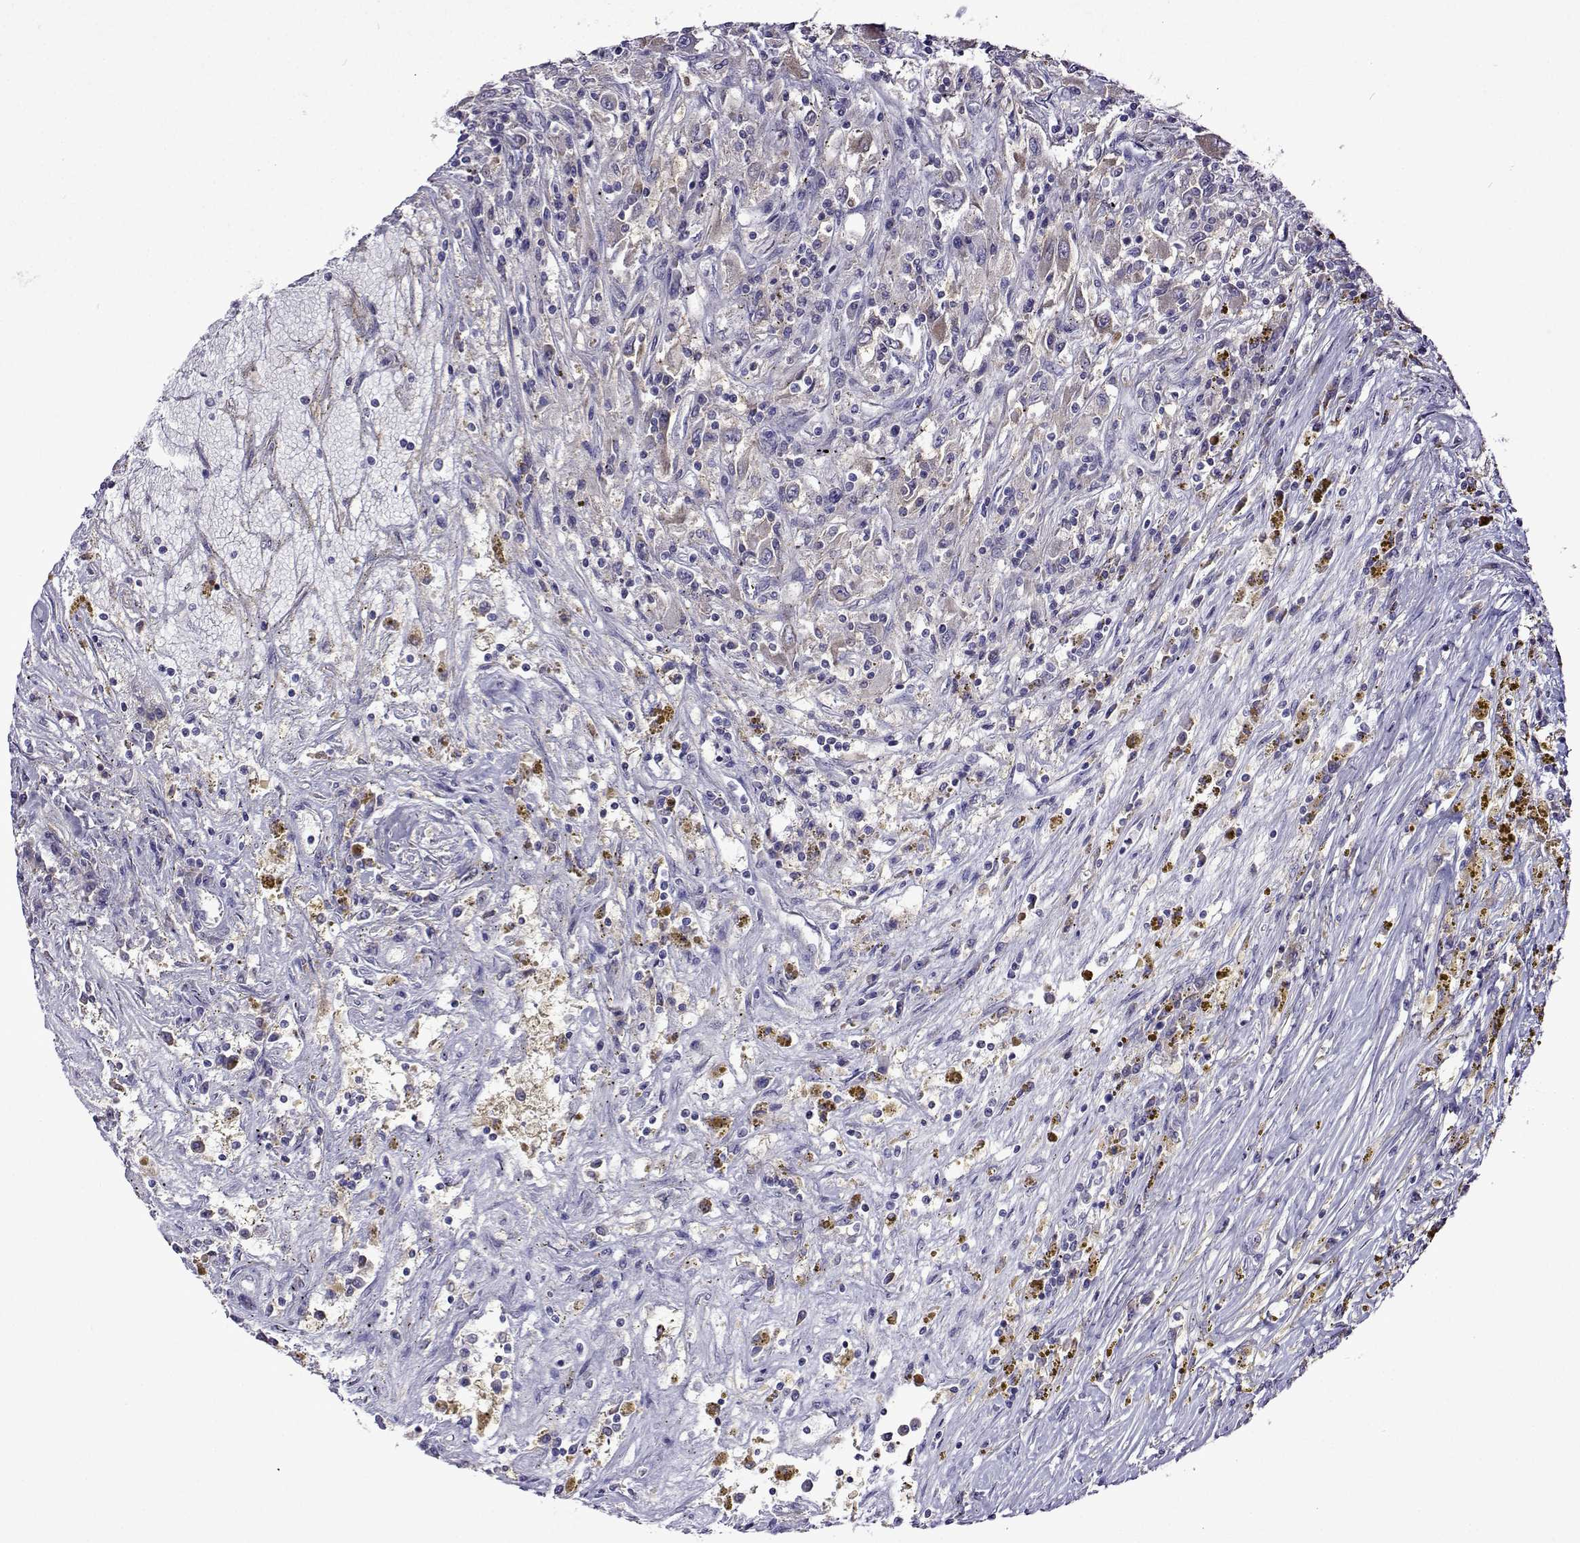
{"staining": {"intensity": "negative", "quantity": "none", "location": "none"}, "tissue": "renal cancer", "cell_type": "Tumor cells", "image_type": "cancer", "snomed": [{"axis": "morphology", "description": "Adenocarcinoma, NOS"}, {"axis": "topography", "description": "Kidney"}], "caption": "This is a micrograph of immunohistochemistry staining of renal cancer (adenocarcinoma), which shows no expression in tumor cells. (DAB (3,3'-diaminobenzidine) immunohistochemistry (IHC), high magnification).", "gene": "SULT2A1", "patient": {"sex": "female", "age": 67}}